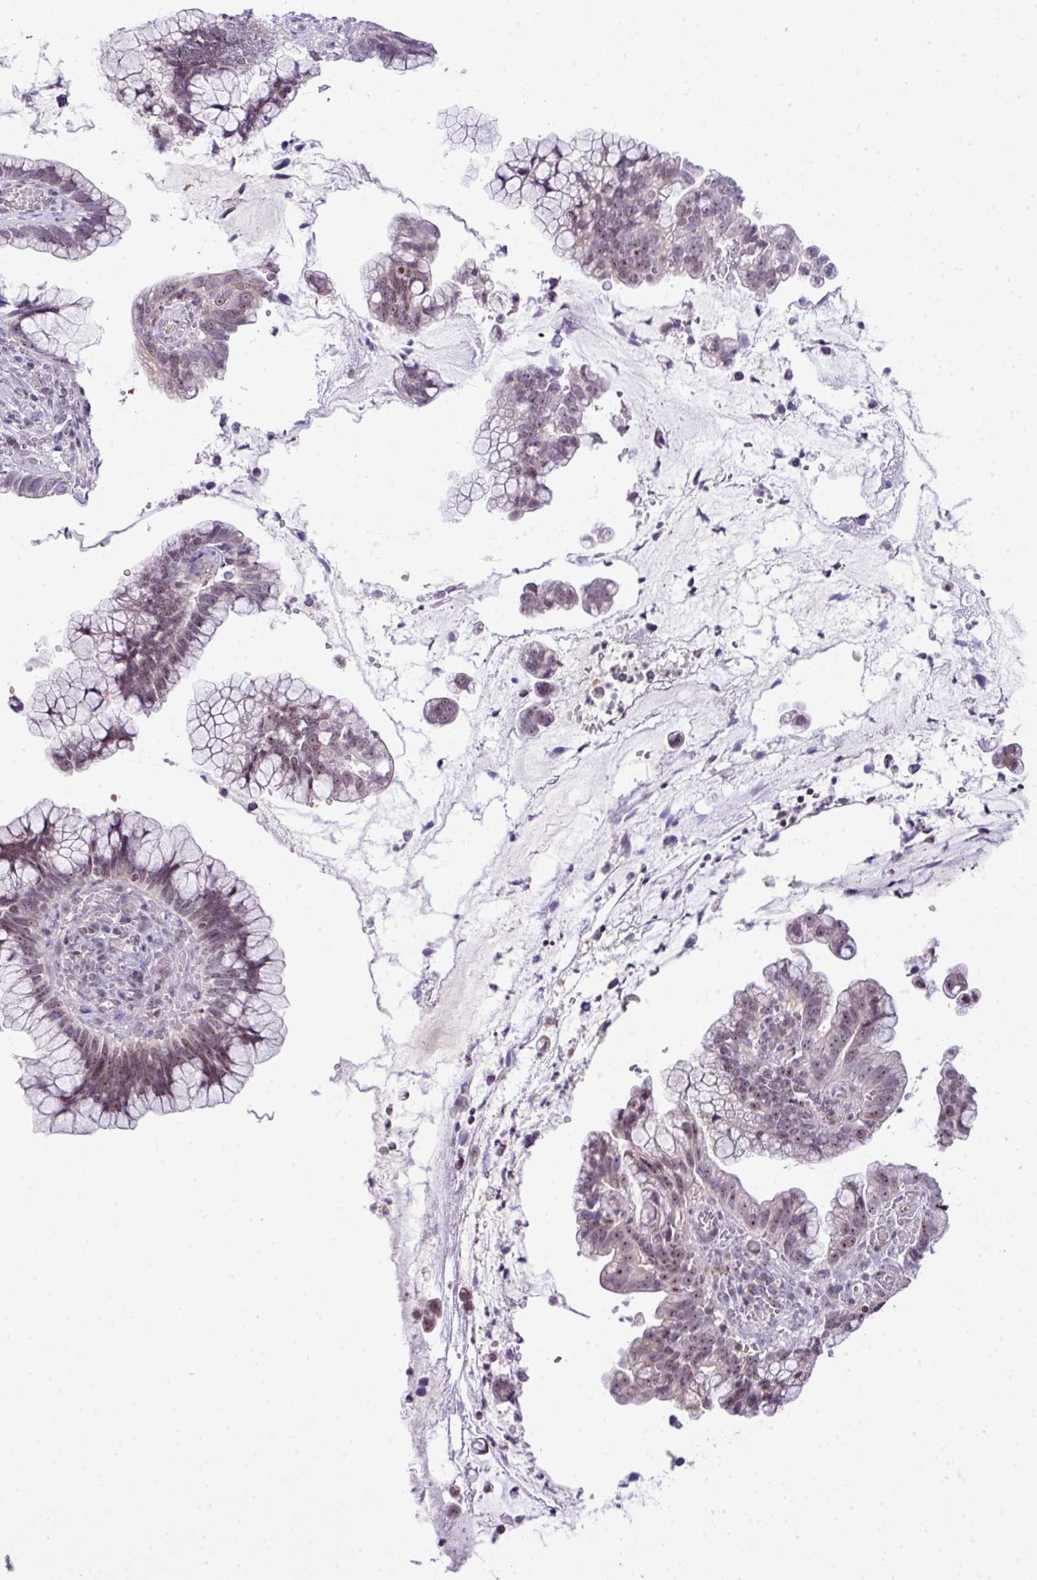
{"staining": {"intensity": "weak", "quantity": ">75%", "location": "nuclear"}, "tissue": "cervical cancer", "cell_type": "Tumor cells", "image_type": "cancer", "snomed": [{"axis": "morphology", "description": "Adenocarcinoma, NOS"}, {"axis": "topography", "description": "Cervix"}], "caption": "Protein expression analysis of cervical cancer reveals weak nuclear positivity in approximately >75% of tumor cells.", "gene": "CCDC137", "patient": {"sex": "female", "age": 44}}